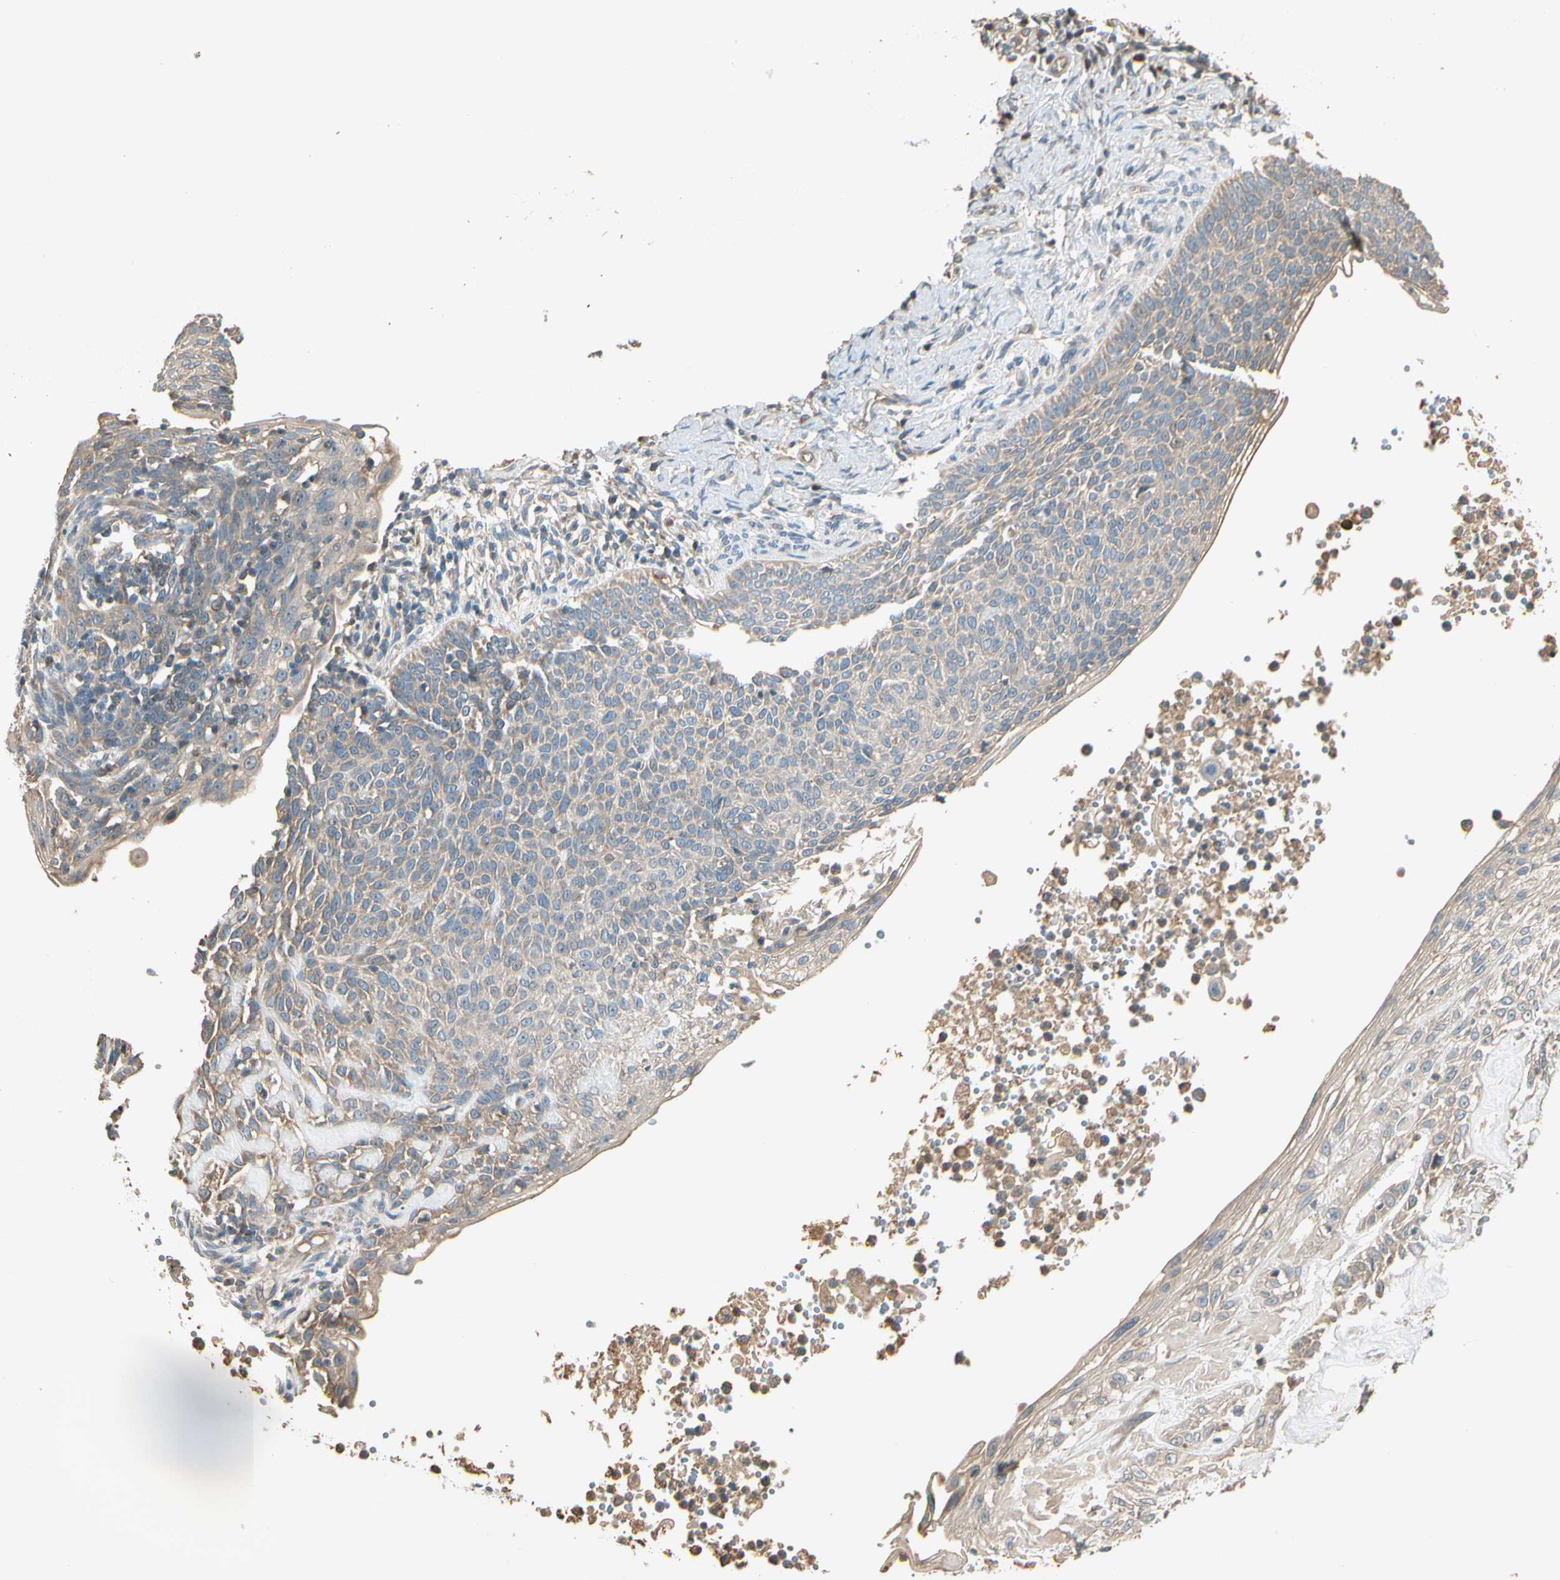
{"staining": {"intensity": "weak", "quantity": ">75%", "location": "cytoplasmic/membranous"}, "tissue": "skin cancer", "cell_type": "Tumor cells", "image_type": "cancer", "snomed": [{"axis": "morphology", "description": "Normal tissue, NOS"}, {"axis": "morphology", "description": "Basal cell carcinoma"}, {"axis": "topography", "description": "Skin"}], "caption": "Immunohistochemical staining of human skin cancer (basal cell carcinoma) demonstrates weak cytoplasmic/membranous protein staining in approximately >75% of tumor cells.", "gene": "TNFRSF21", "patient": {"sex": "male", "age": 87}}